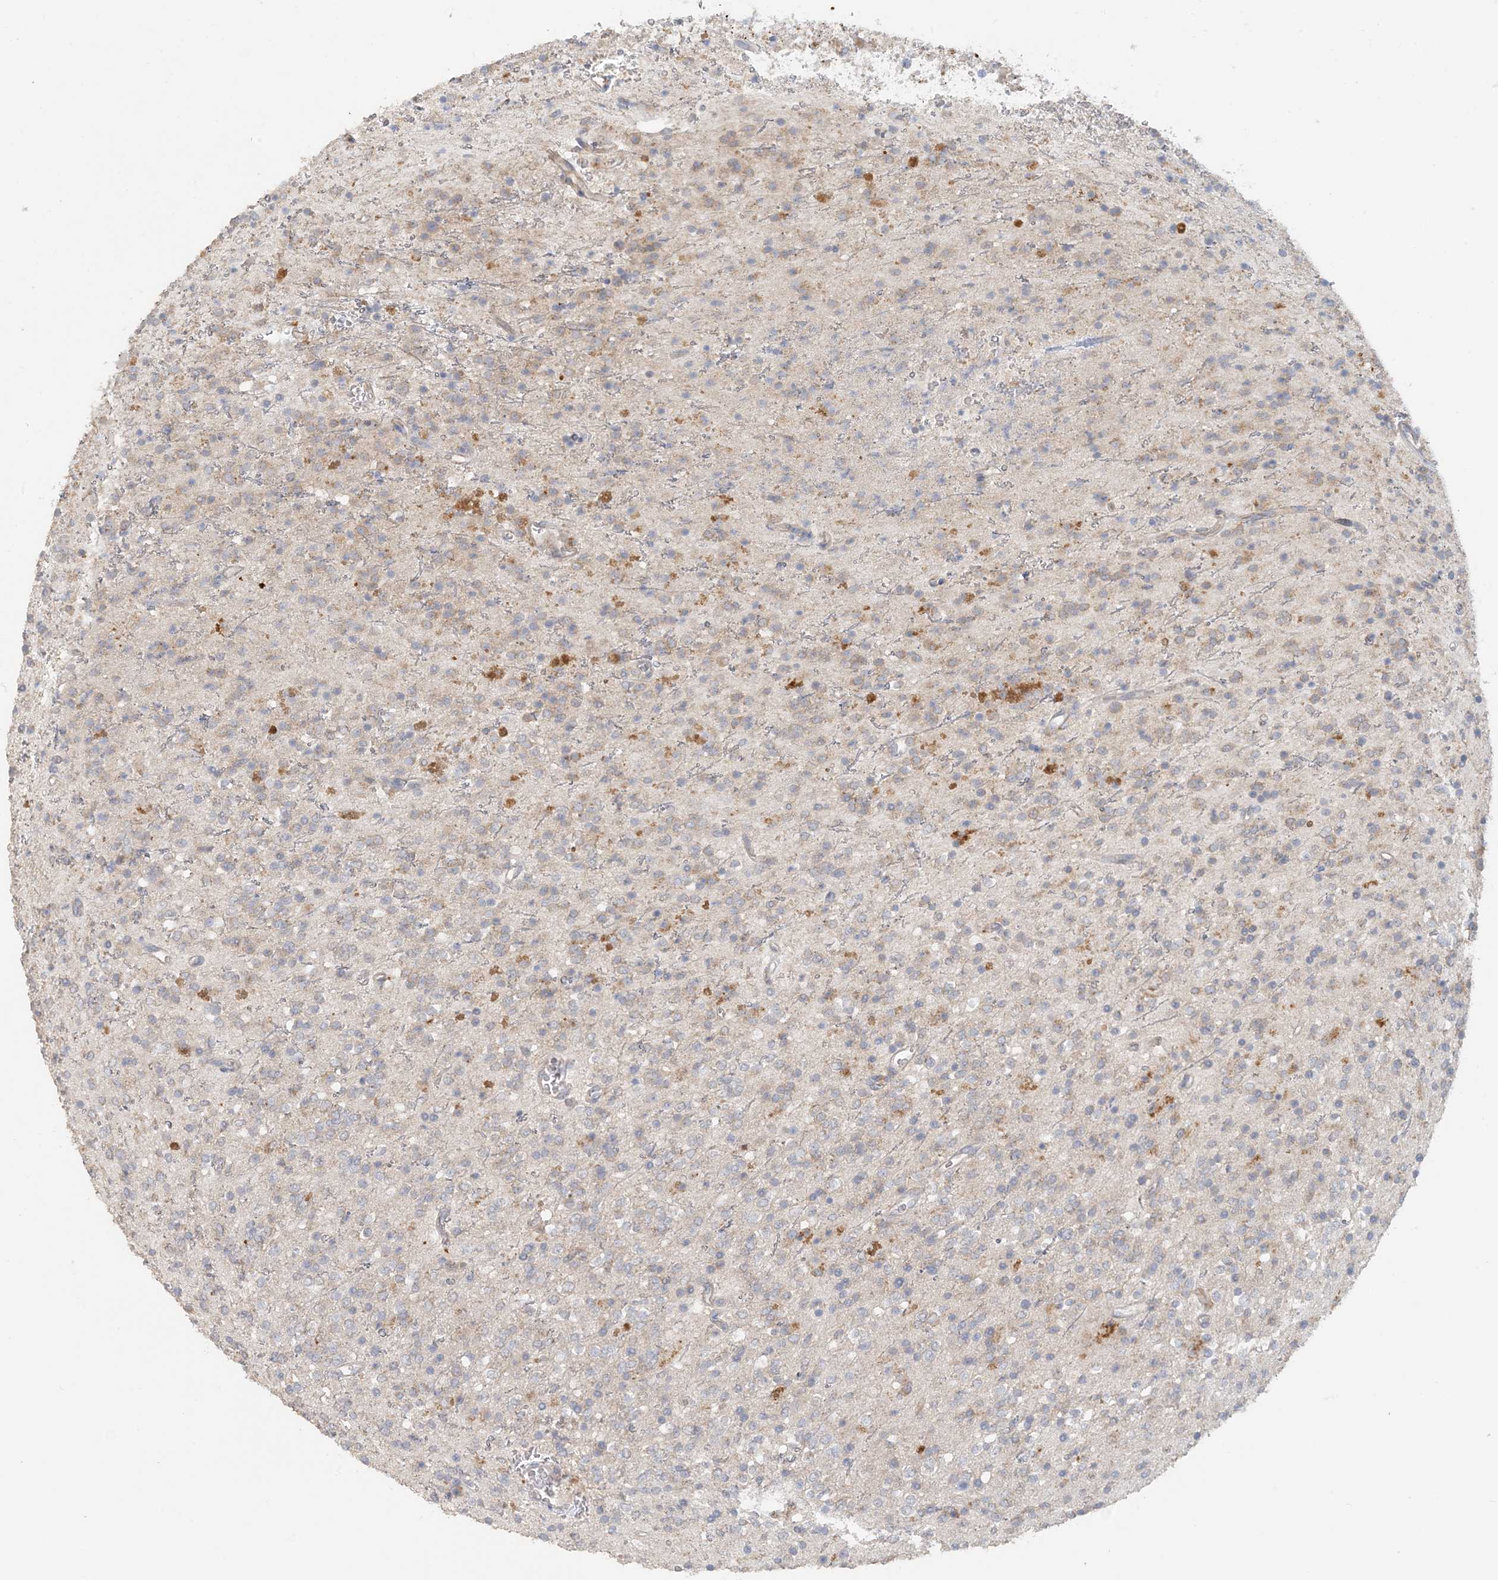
{"staining": {"intensity": "weak", "quantity": "<25%", "location": "cytoplasmic/membranous"}, "tissue": "glioma", "cell_type": "Tumor cells", "image_type": "cancer", "snomed": [{"axis": "morphology", "description": "Glioma, malignant, High grade"}, {"axis": "topography", "description": "Brain"}], "caption": "A histopathology image of human glioma is negative for staining in tumor cells.", "gene": "SPPL2A", "patient": {"sex": "male", "age": 34}}